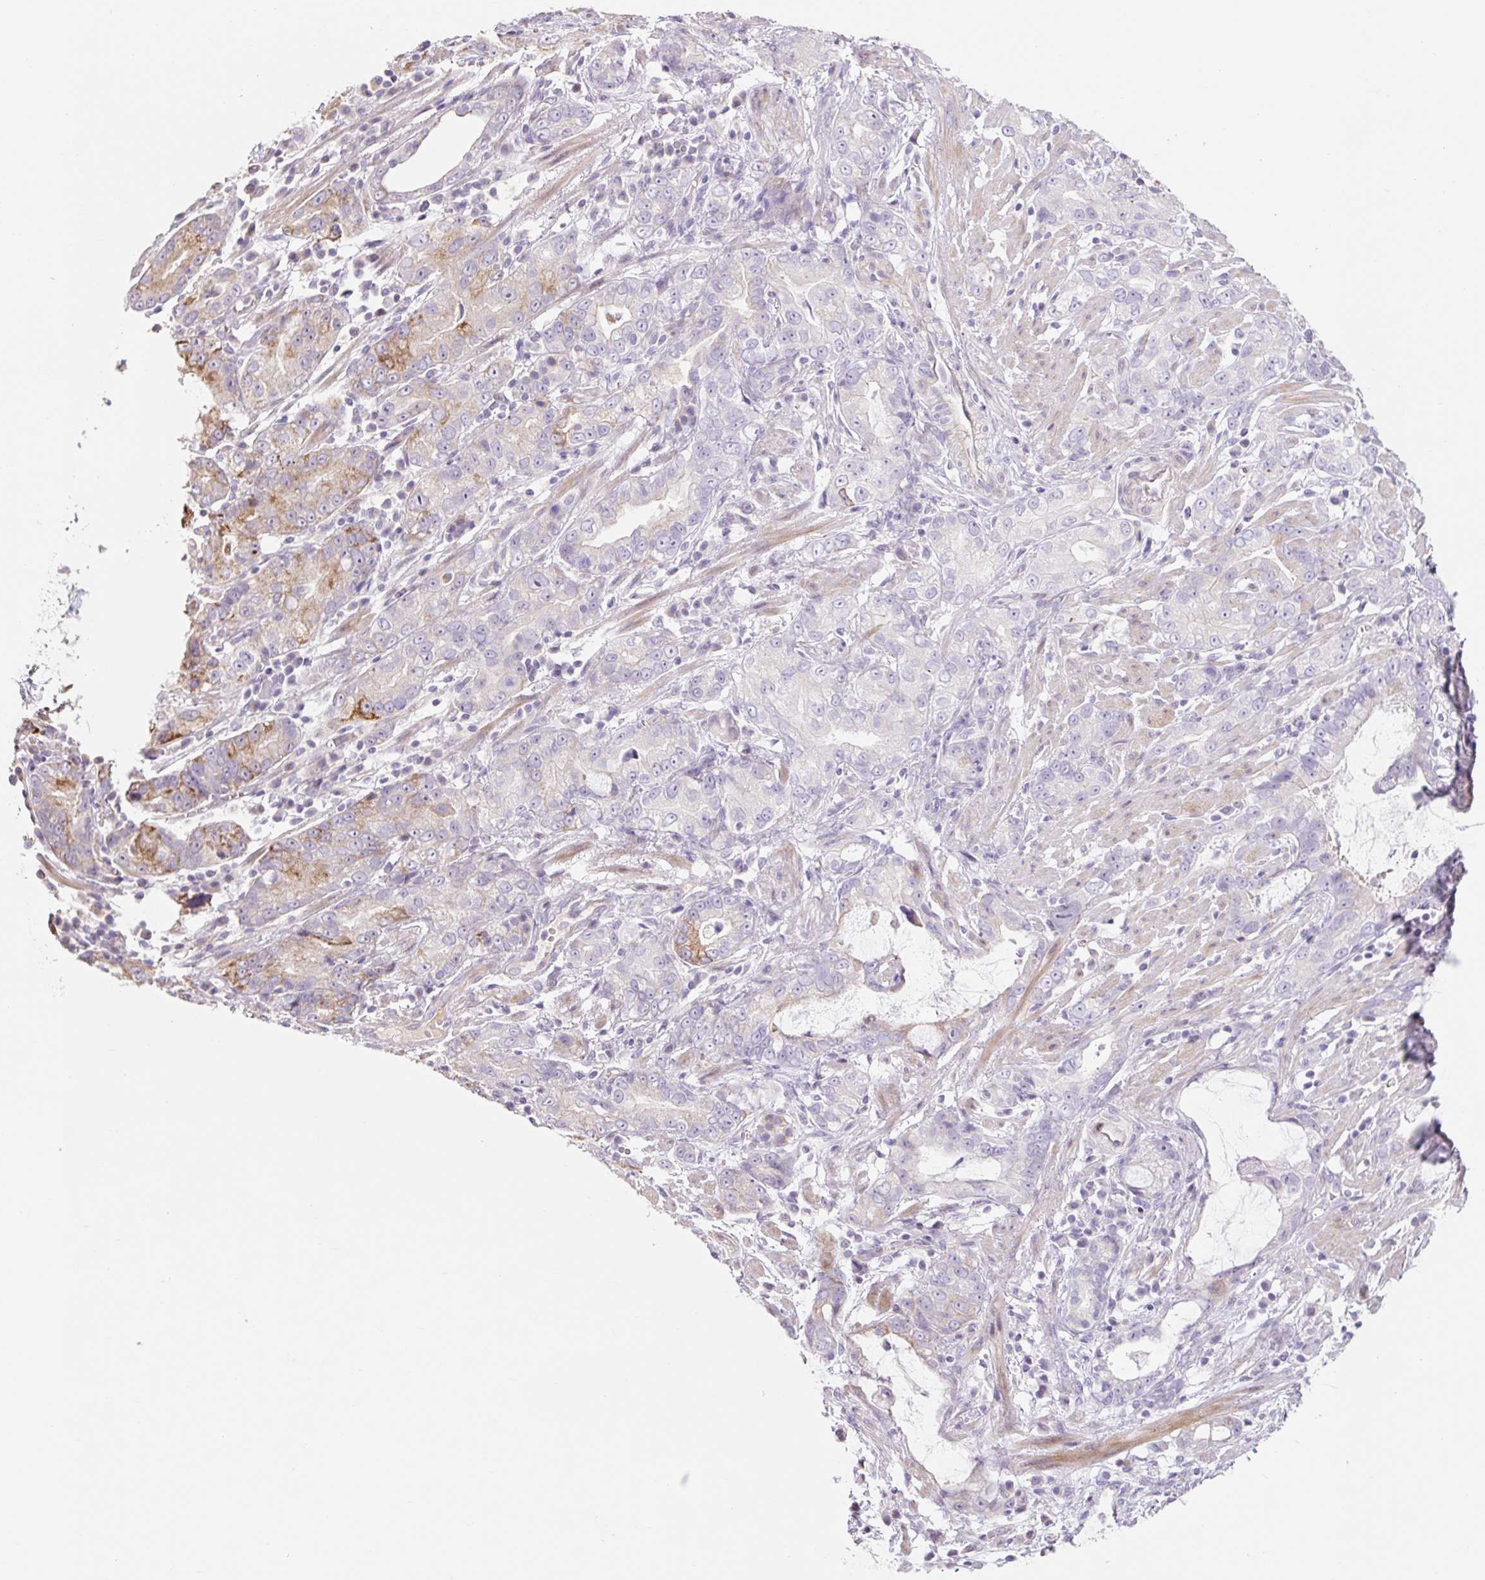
{"staining": {"intensity": "moderate", "quantity": "<25%", "location": "cytoplasmic/membranous"}, "tissue": "stomach cancer", "cell_type": "Tumor cells", "image_type": "cancer", "snomed": [{"axis": "morphology", "description": "Adenocarcinoma, NOS"}, {"axis": "topography", "description": "Stomach"}], "caption": "IHC (DAB) staining of stomach cancer shows moderate cytoplasmic/membranous protein positivity in about <25% of tumor cells.", "gene": "ZNF552", "patient": {"sex": "male", "age": 55}}